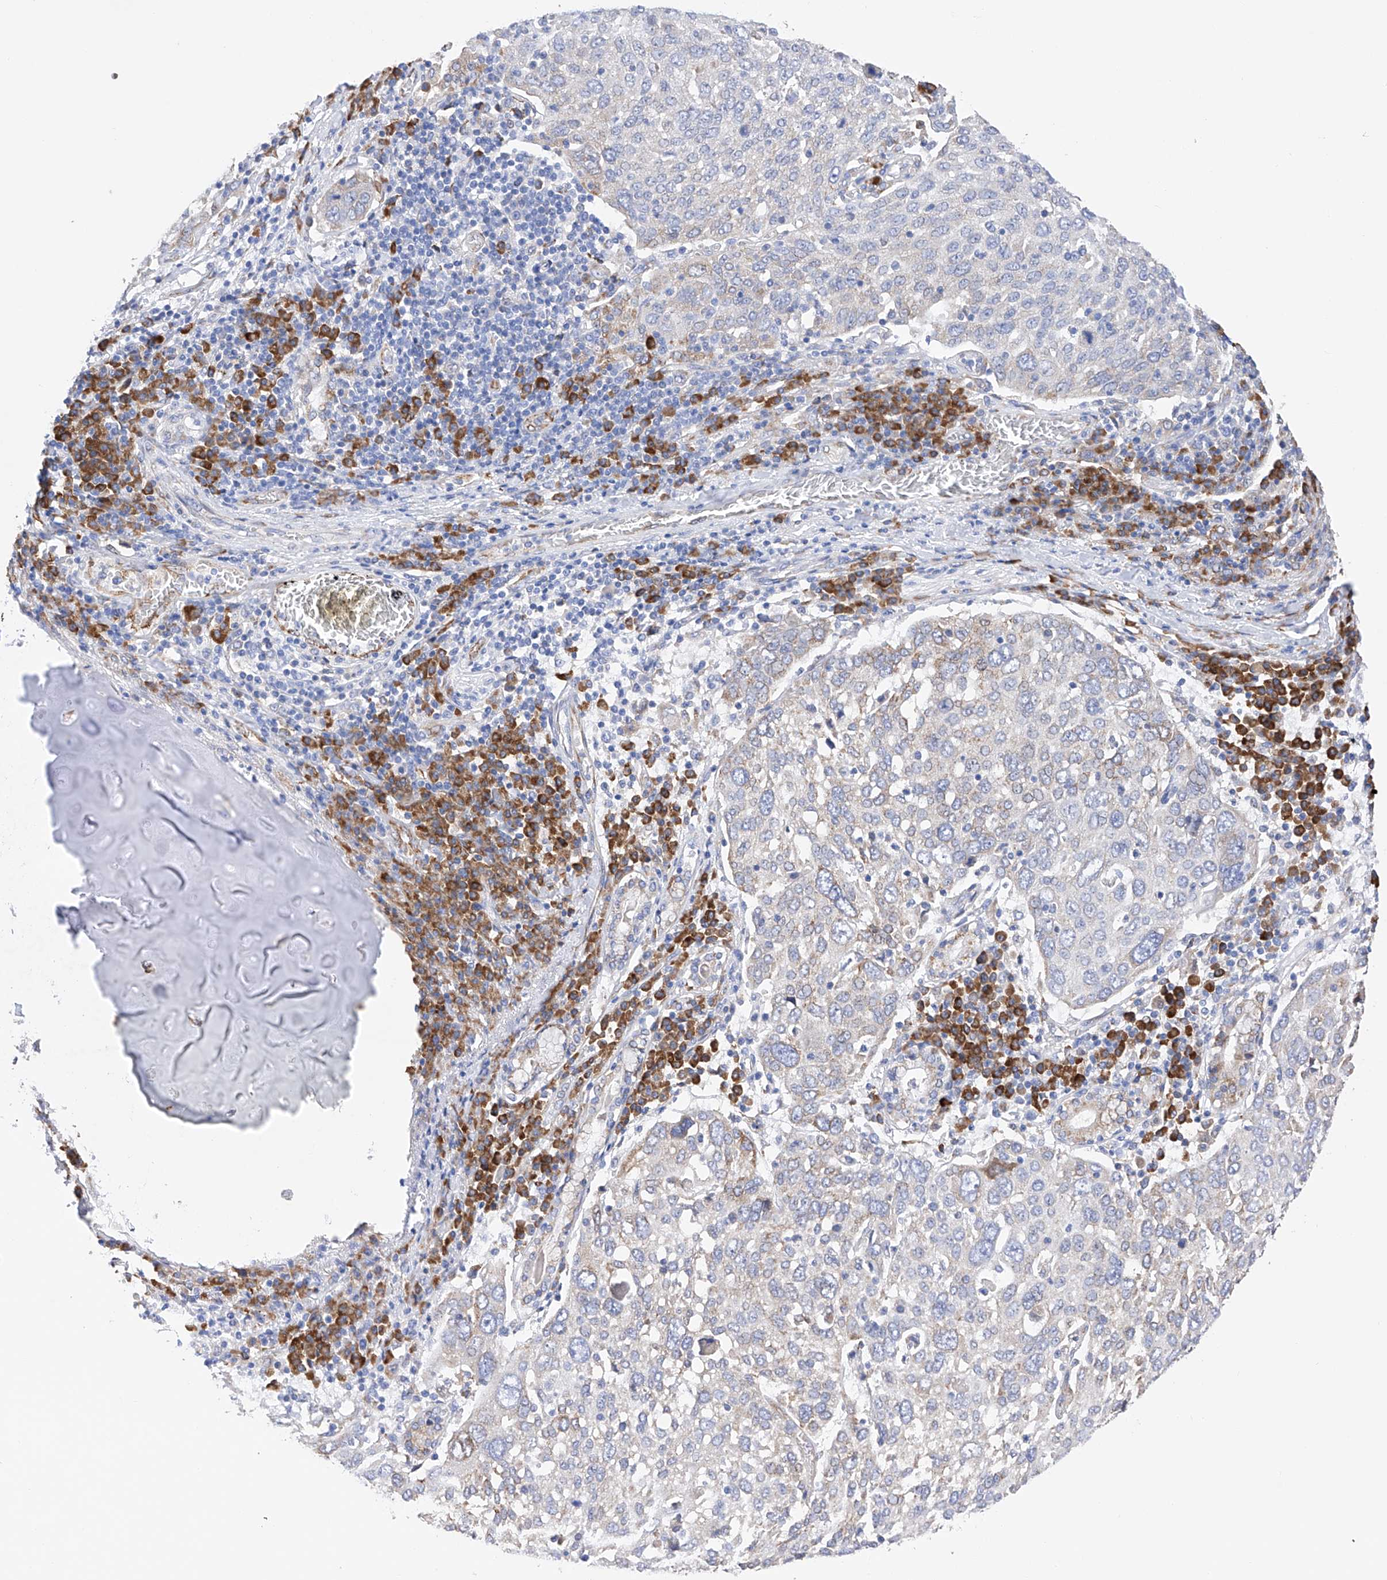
{"staining": {"intensity": "weak", "quantity": "<25%", "location": "cytoplasmic/membranous"}, "tissue": "lung cancer", "cell_type": "Tumor cells", "image_type": "cancer", "snomed": [{"axis": "morphology", "description": "Squamous cell carcinoma, NOS"}, {"axis": "topography", "description": "Lung"}], "caption": "This is an immunohistochemistry (IHC) image of human lung cancer. There is no positivity in tumor cells.", "gene": "PDIA5", "patient": {"sex": "male", "age": 65}}